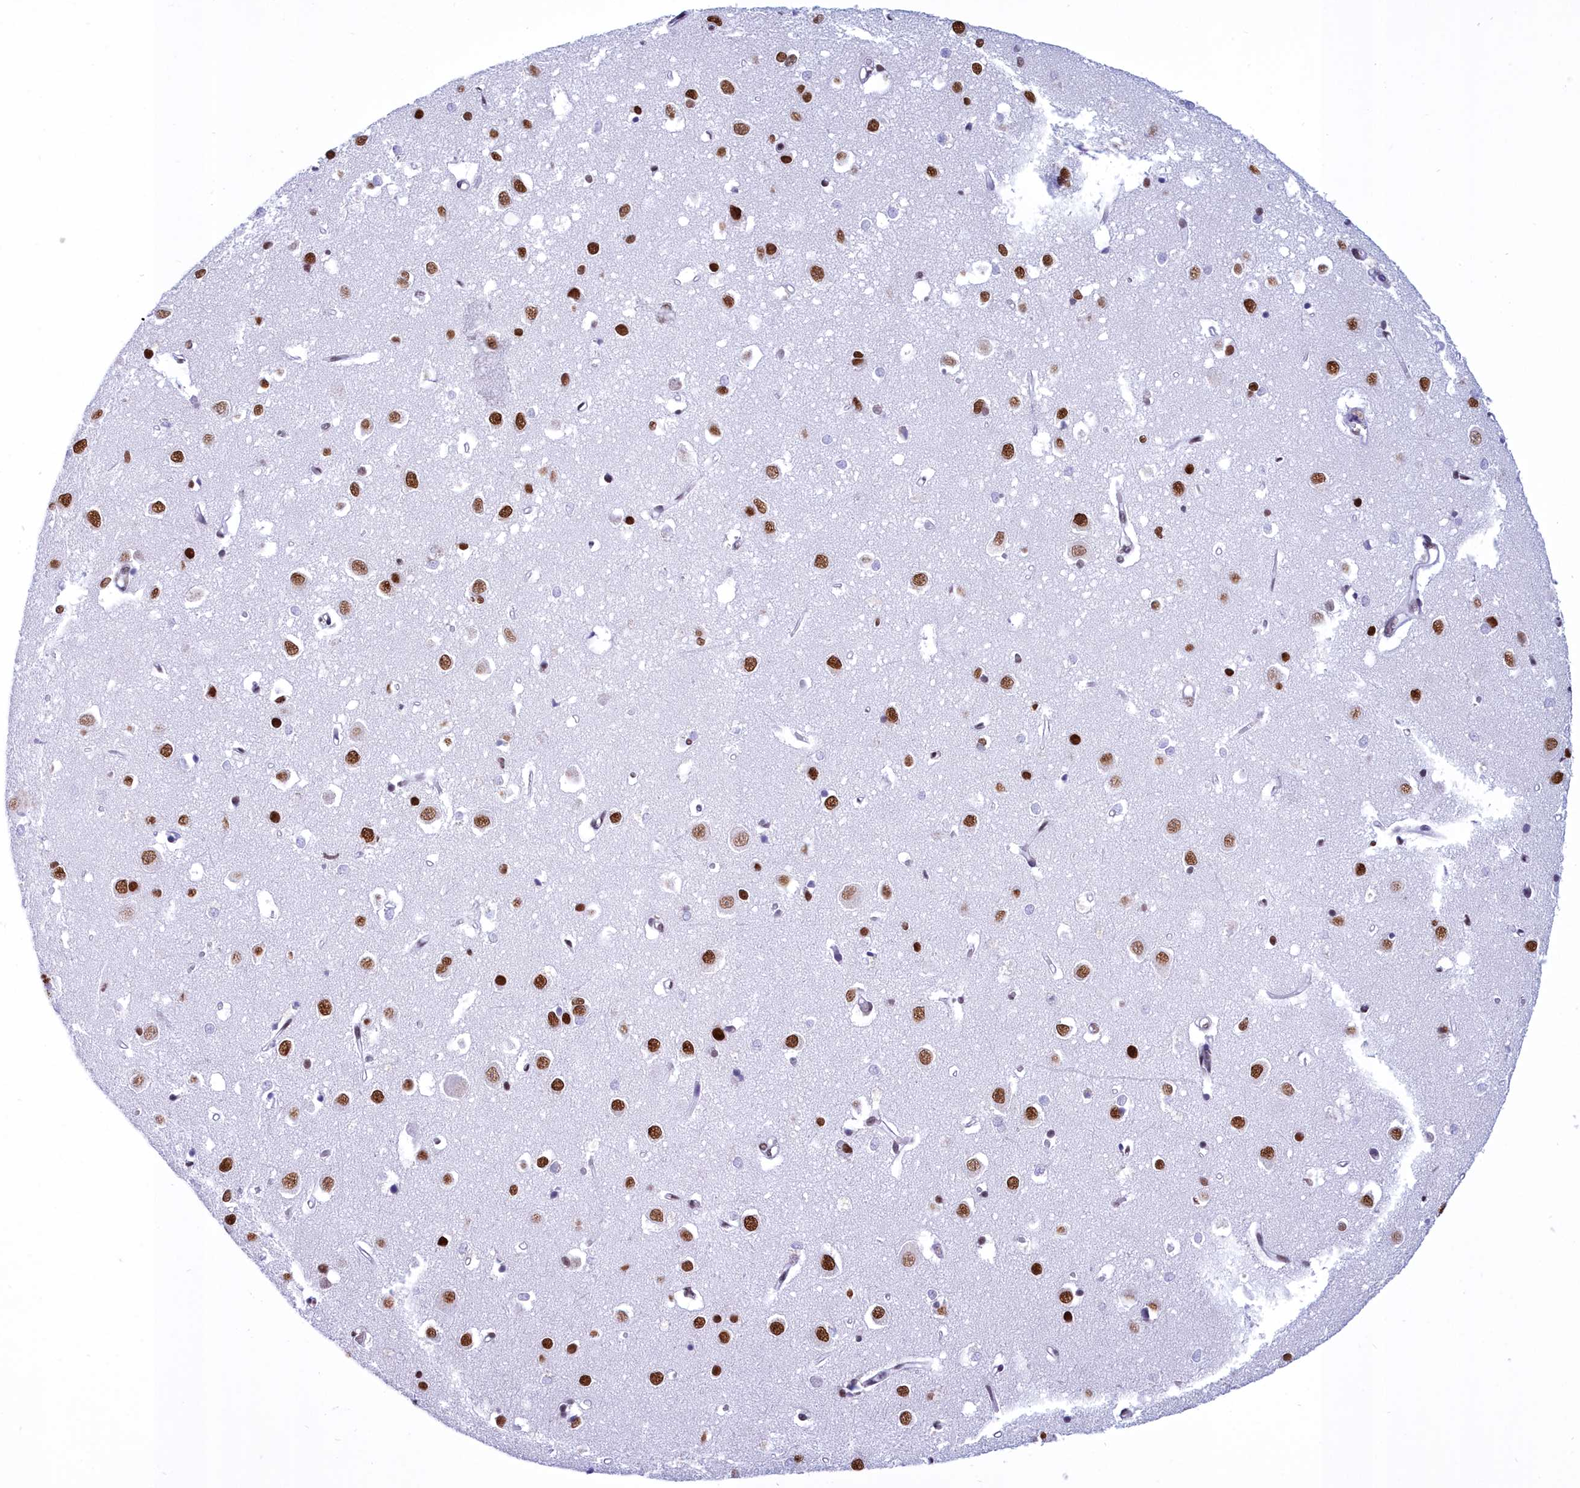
{"staining": {"intensity": "weak", "quantity": "25%-75%", "location": "nuclear"}, "tissue": "cerebral cortex", "cell_type": "Endothelial cells", "image_type": "normal", "snomed": [{"axis": "morphology", "description": "Normal tissue, NOS"}, {"axis": "topography", "description": "Cerebral cortex"}], "caption": "The image demonstrates staining of normal cerebral cortex, revealing weak nuclear protein positivity (brown color) within endothelial cells. (Brightfield microscopy of DAB IHC at high magnification).", "gene": "CDC26", "patient": {"sex": "female", "age": 64}}